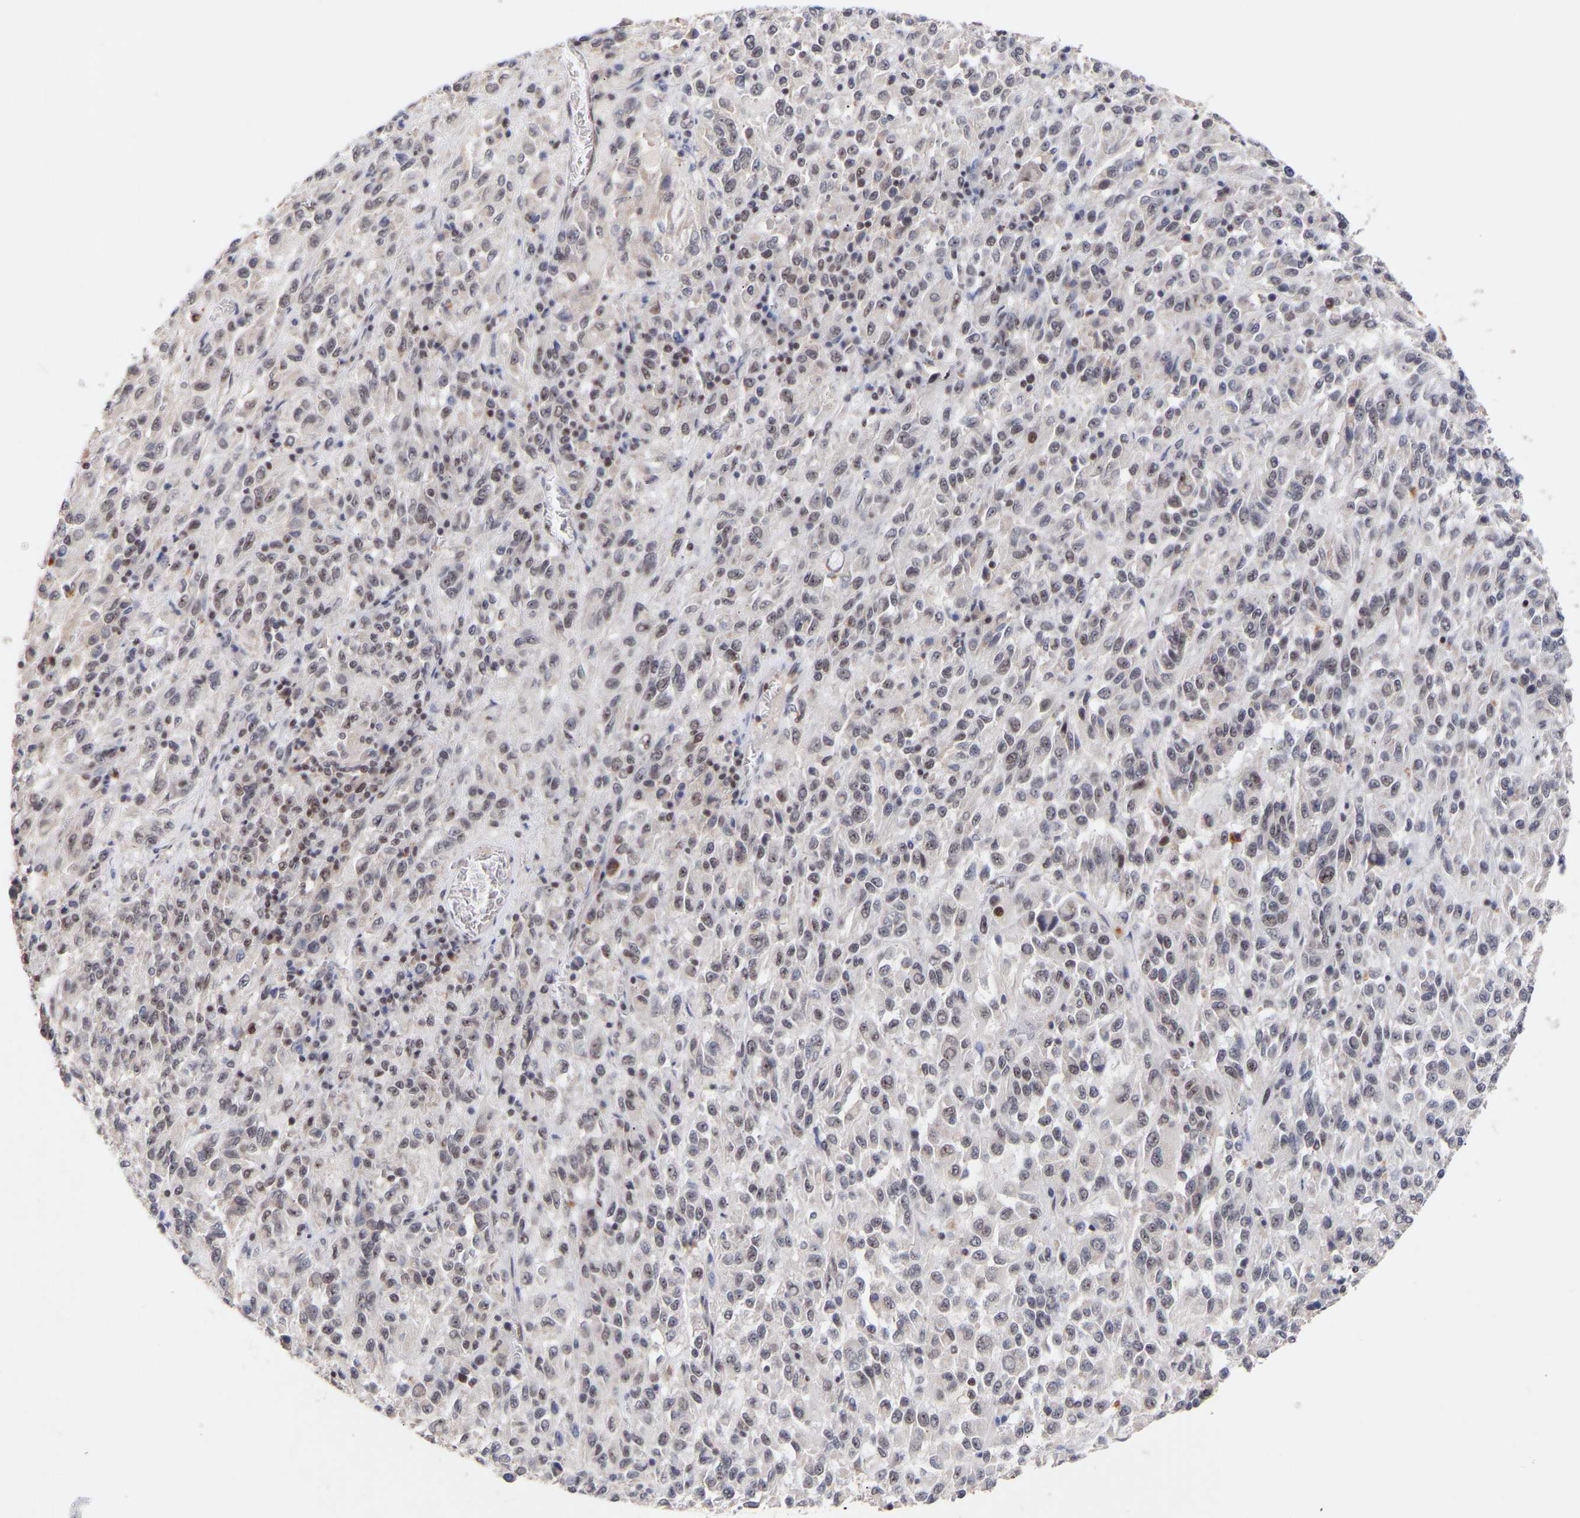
{"staining": {"intensity": "negative", "quantity": "none", "location": "none"}, "tissue": "melanoma", "cell_type": "Tumor cells", "image_type": "cancer", "snomed": [{"axis": "morphology", "description": "Malignant melanoma, Metastatic site"}, {"axis": "topography", "description": "Lung"}], "caption": "IHC micrograph of neoplastic tissue: human melanoma stained with DAB (3,3'-diaminobenzidine) demonstrates no significant protein positivity in tumor cells. Brightfield microscopy of immunohistochemistry (IHC) stained with DAB (3,3'-diaminobenzidine) (brown) and hematoxylin (blue), captured at high magnification.", "gene": "RBM15", "patient": {"sex": "male", "age": 64}}